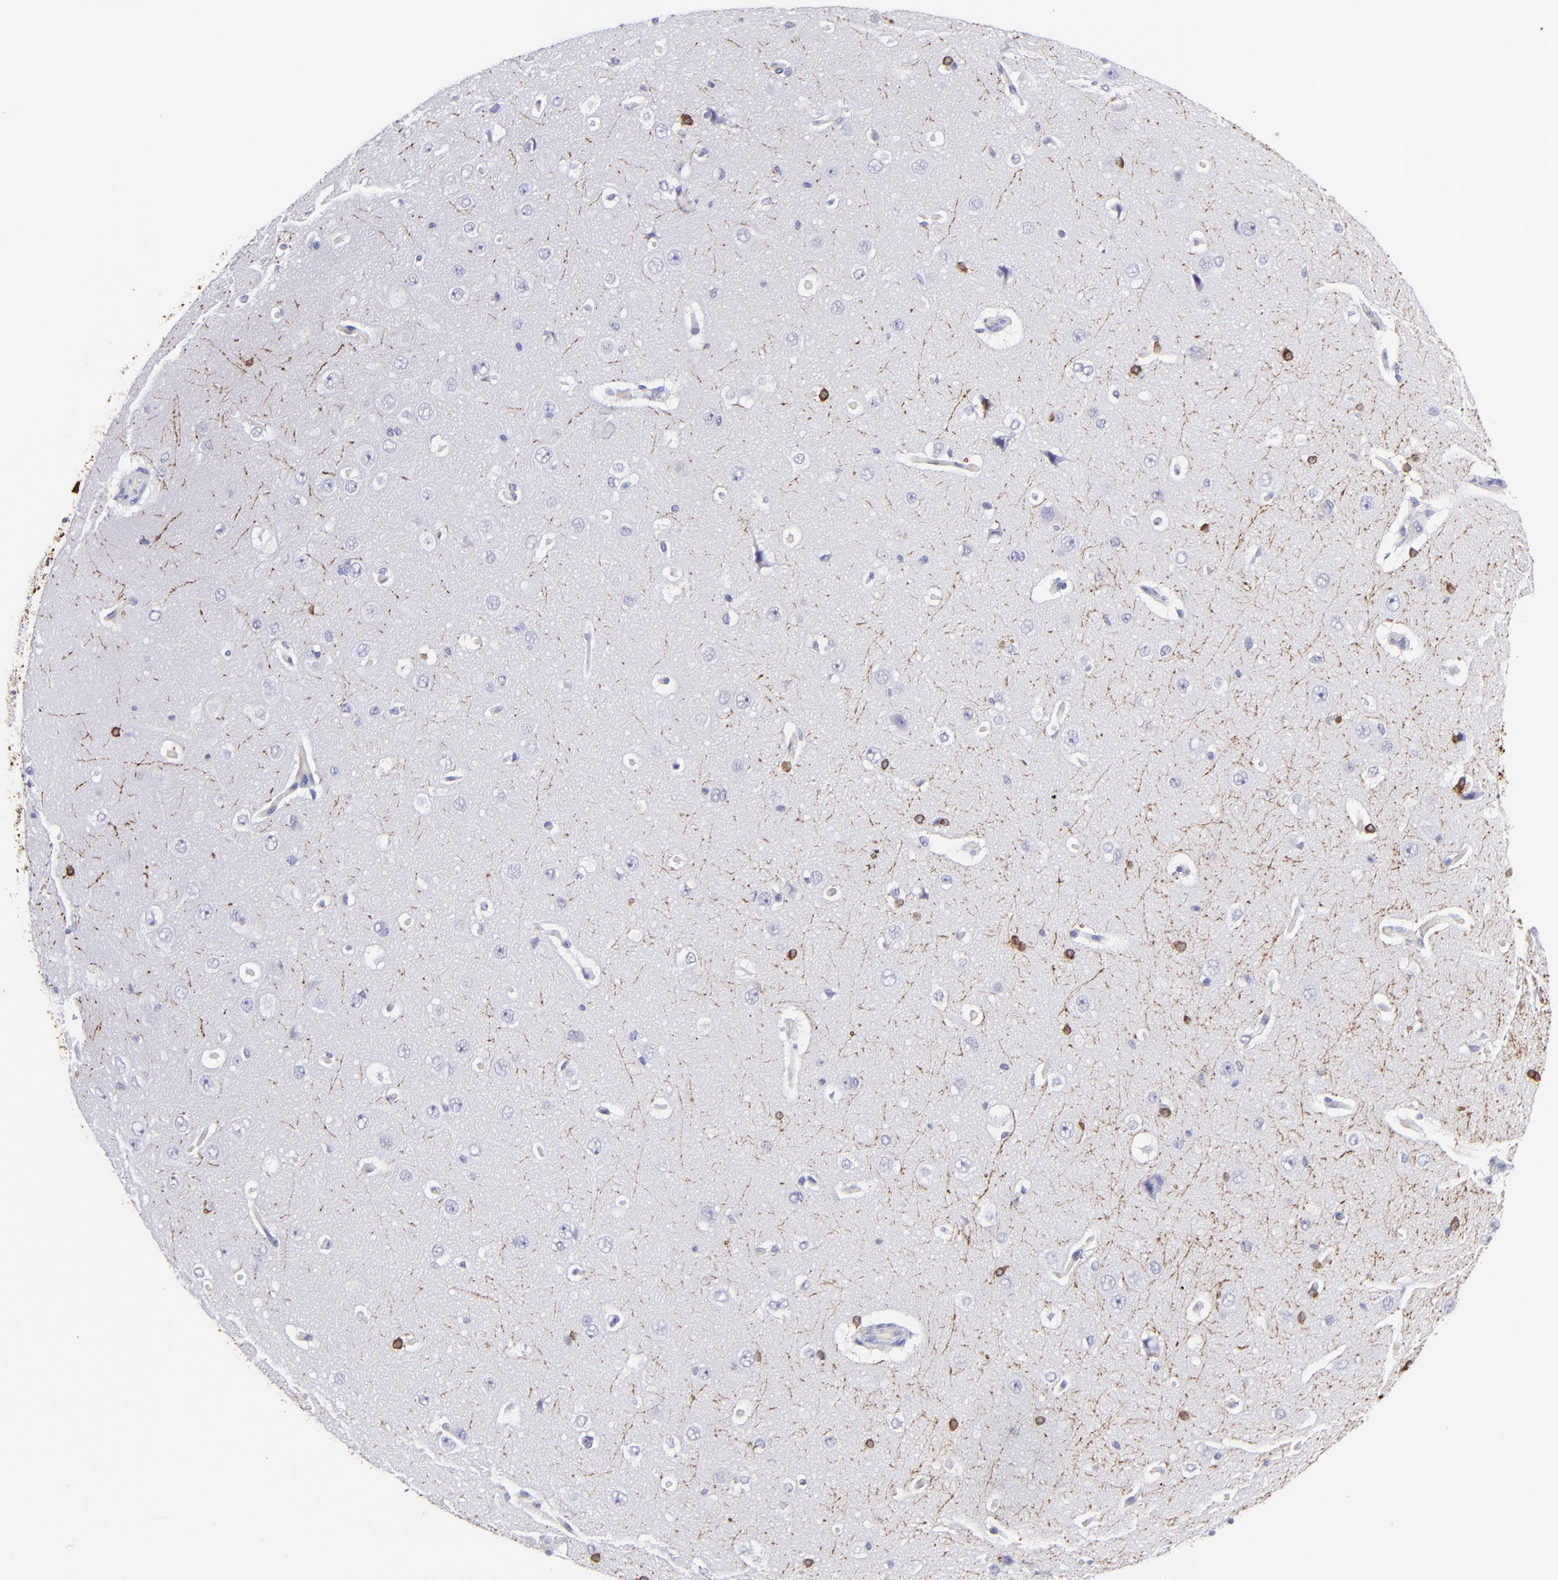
{"staining": {"intensity": "negative", "quantity": "none", "location": "none"}, "tissue": "cerebral cortex", "cell_type": "Endothelial cells", "image_type": "normal", "snomed": [{"axis": "morphology", "description": "Normal tissue, NOS"}, {"axis": "topography", "description": "Cerebral cortex"}], "caption": "Immunohistochemical staining of unremarkable cerebral cortex reveals no significant expression in endothelial cells.", "gene": "CNP", "patient": {"sex": "female", "age": 45}}